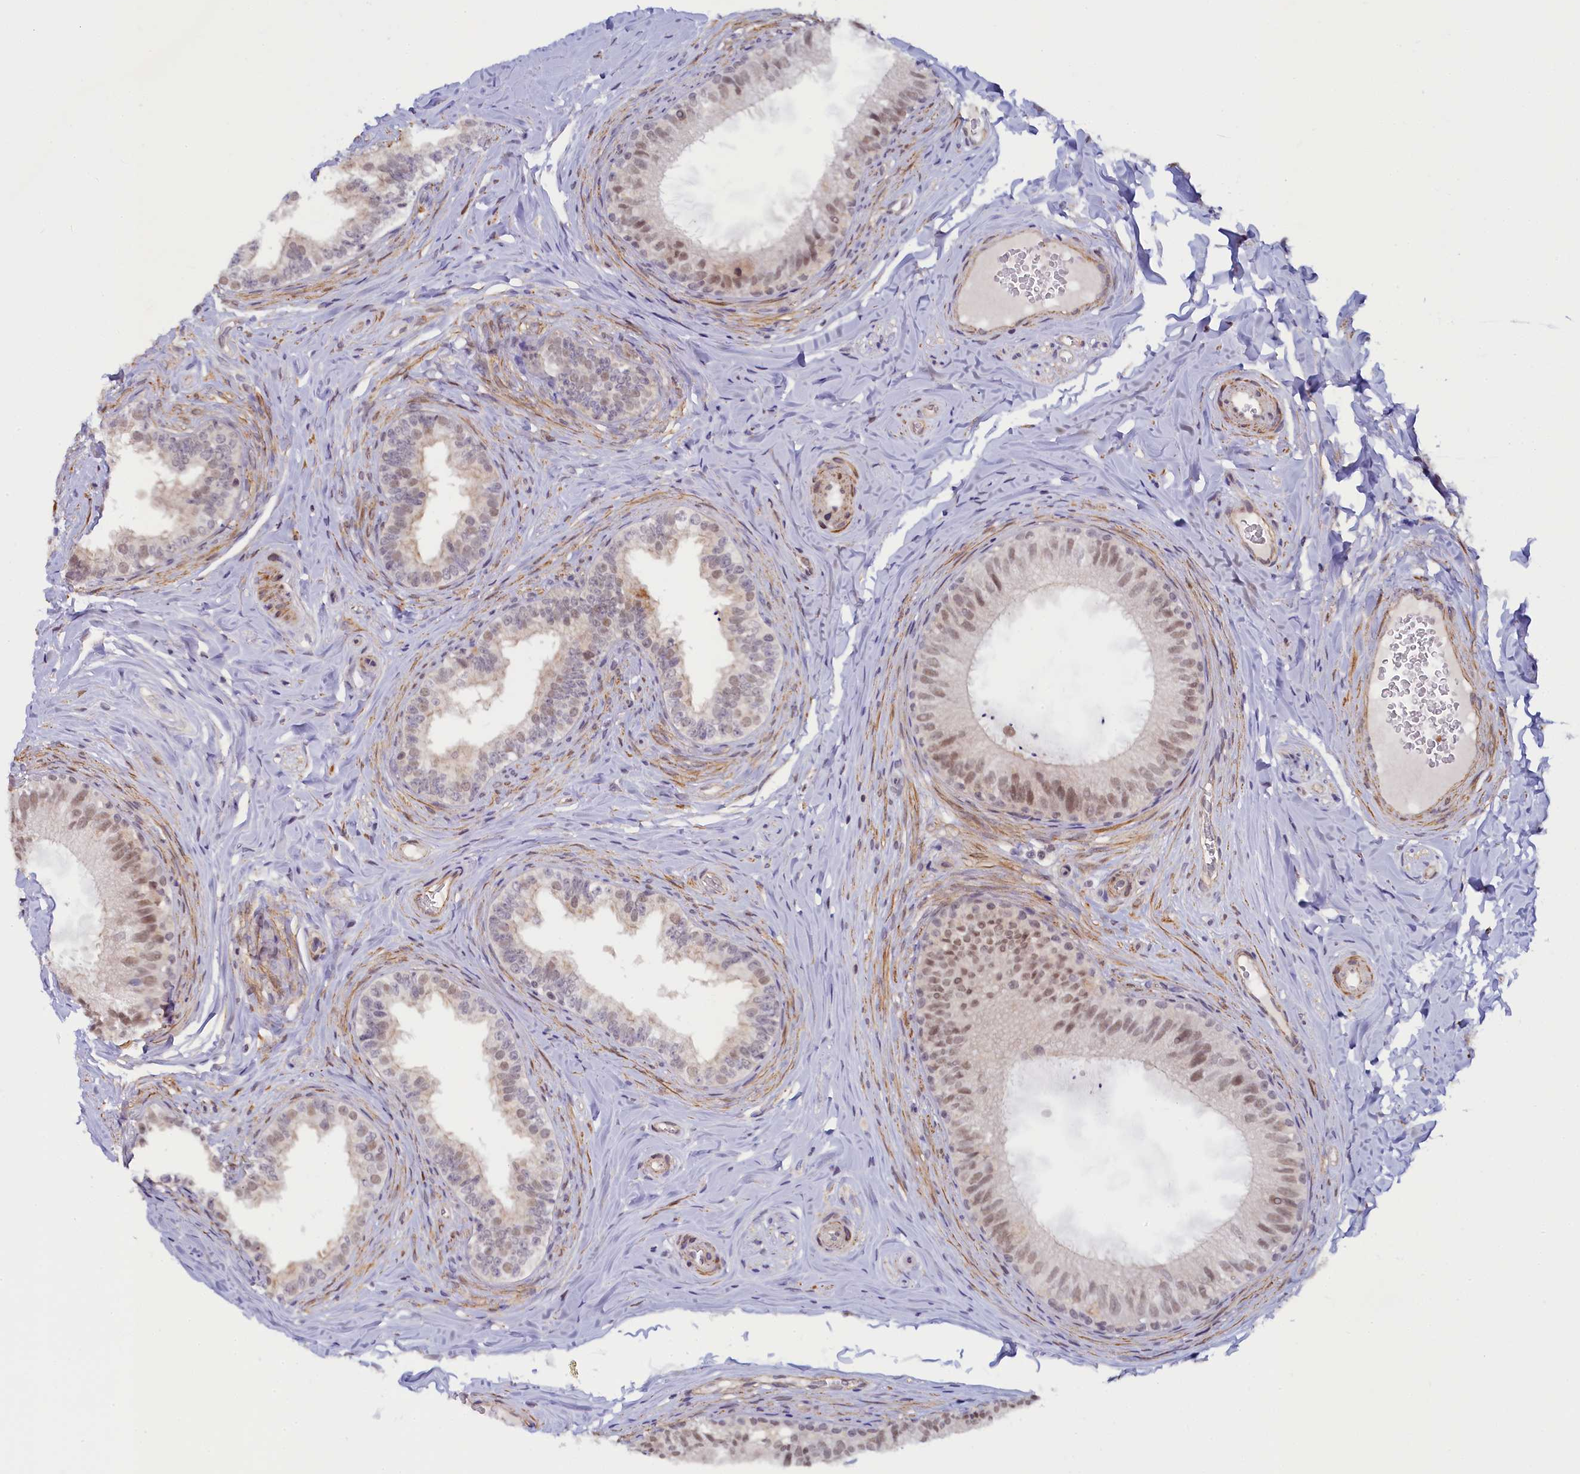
{"staining": {"intensity": "weak", "quantity": "25%-75%", "location": "nuclear"}, "tissue": "epididymis", "cell_type": "Glandular cells", "image_type": "normal", "snomed": [{"axis": "morphology", "description": "Normal tissue, NOS"}, {"axis": "topography", "description": "Epididymis"}], "caption": "This is a micrograph of immunohistochemistry (IHC) staining of benign epididymis, which shows weak positivity in the nuclear of glandular cells.", "gene": "INTS14", "patient": {"sex": "male", "age": 34}}